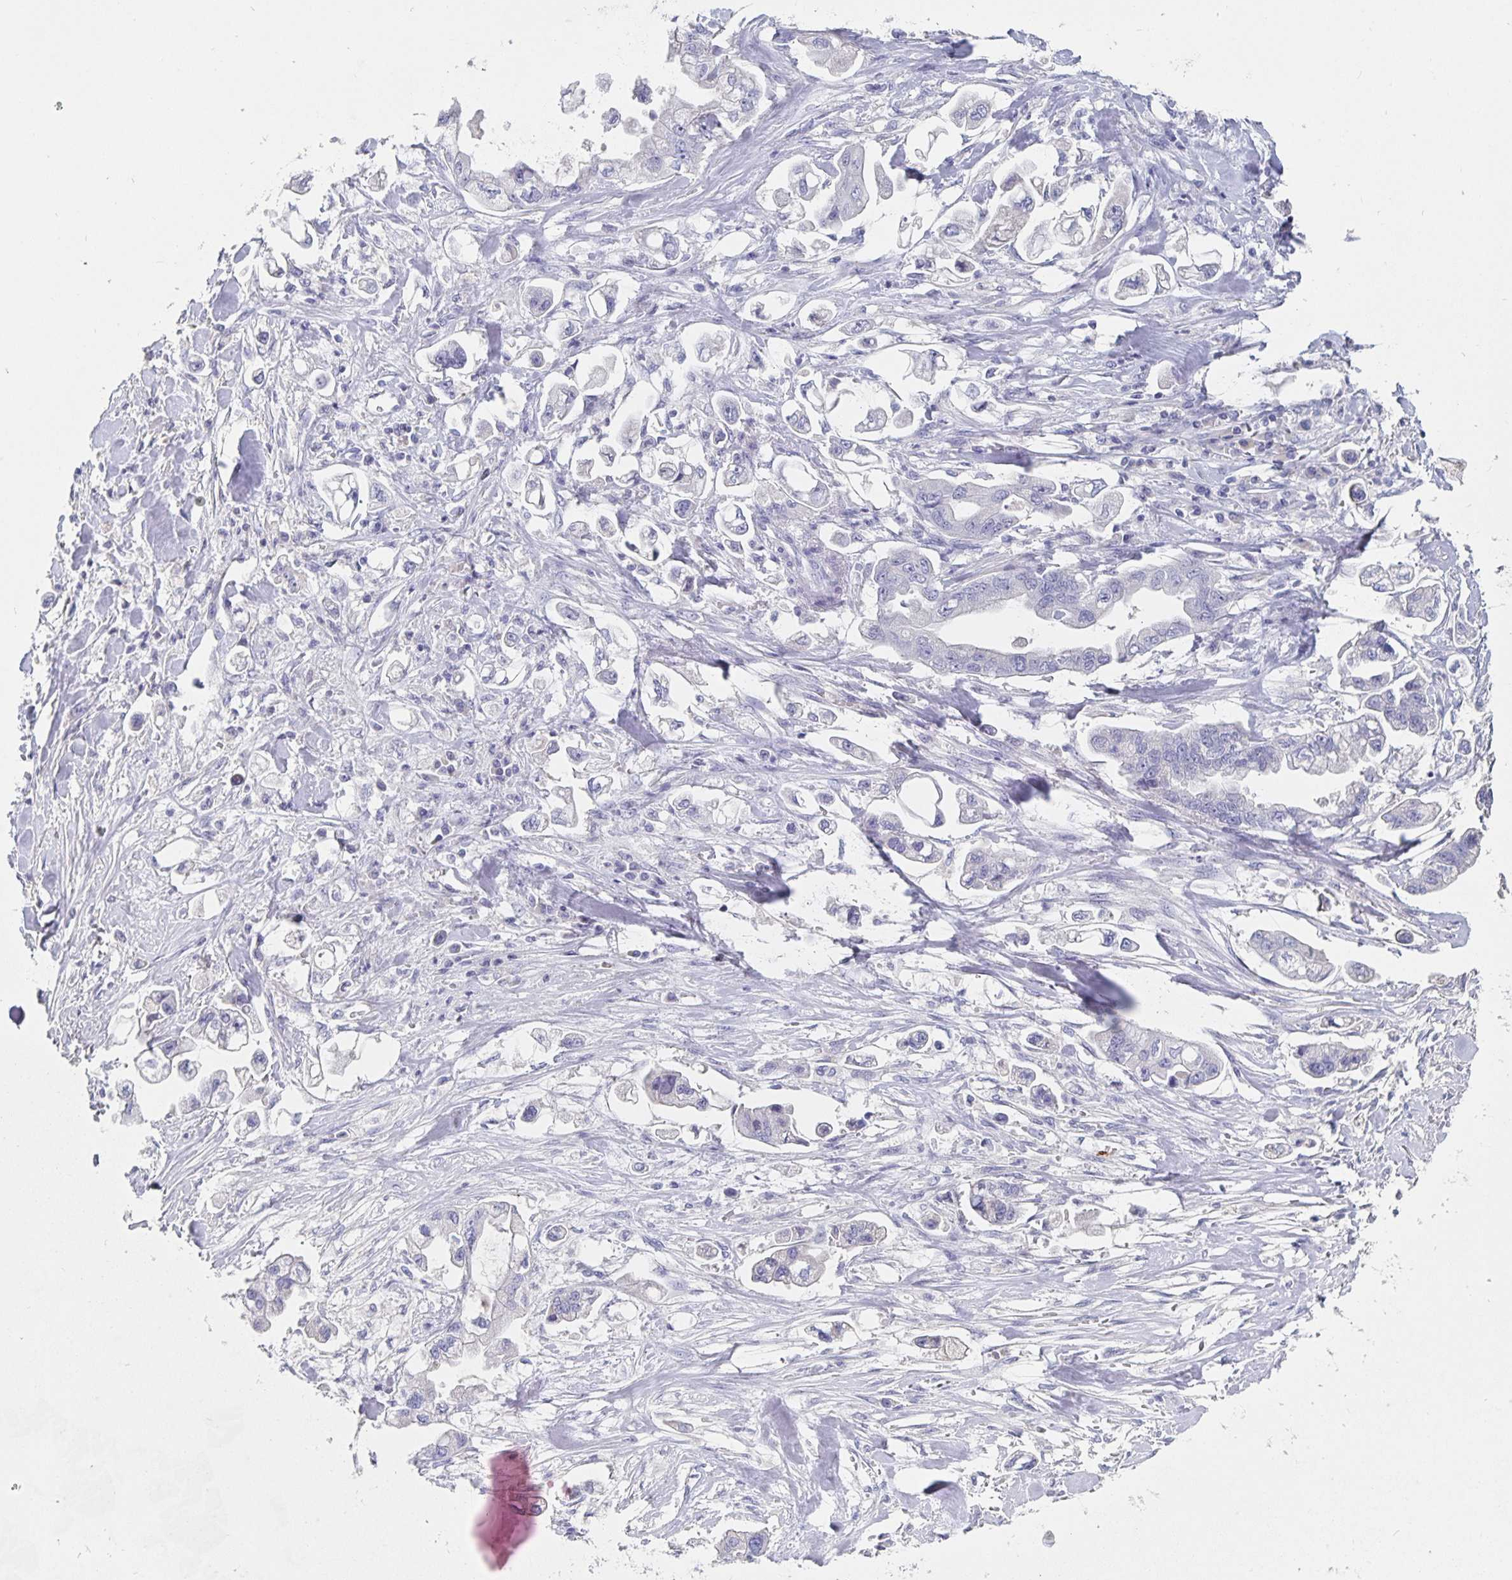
{"staining": {"intensity": "negative", "quantity": "none", "location": "none"}, "tissue": "stomach cancer", "cell_type": "Tumor cells", "image_type": "cancer", "snomed": [{"axis": "morphology", "description": "Adenocarcinoma, NOS"}, {"axis": "topography", "description": "Stomach"}], "caption": "The photomicrograph reveals no staining of tumor cells in stomach cancer.", "gene": "CFAP69", "patient": {"sex": "male", "age": 62}}